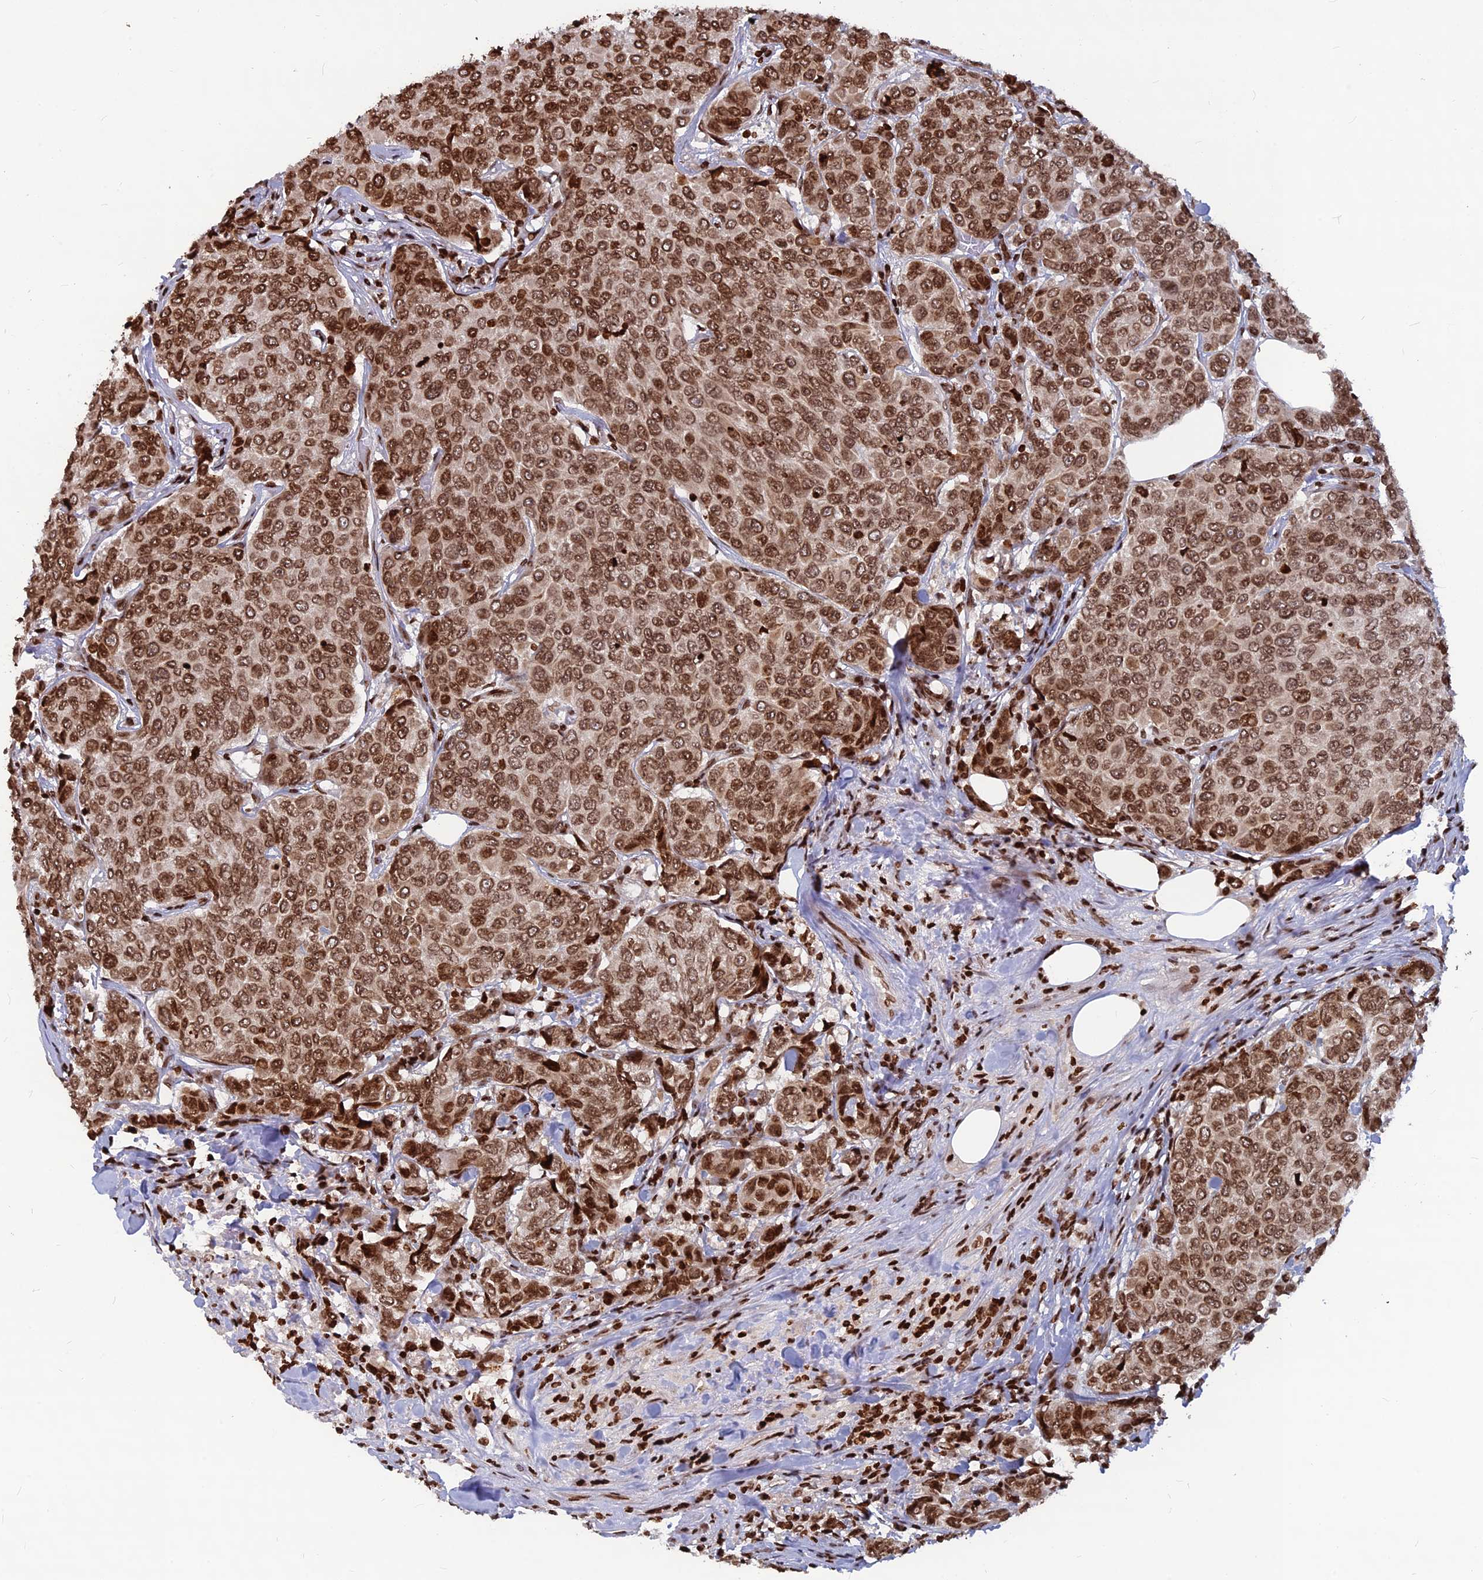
{"staining": {"intensity": "moderate", "quantity": ">75%", "location": "nuclear"}, "tissue": "breast cancer", "cell_type": "Tumor cells", "image_type": "cancer", "snomed": [{"axis": "morphology", "description": "Duct carcinoma"}, {"axis": "topography", "description": "Breast"}], "caption": "Protein staining demonstrates moderate nuclear expression in approximately >75% of tumor cells in breast invasive ductal carcinoma. (DAB IHC with brightfield microscopy, high magnification).", "gene": "TET2", "patient": {"sex": "female", "age": 55}}